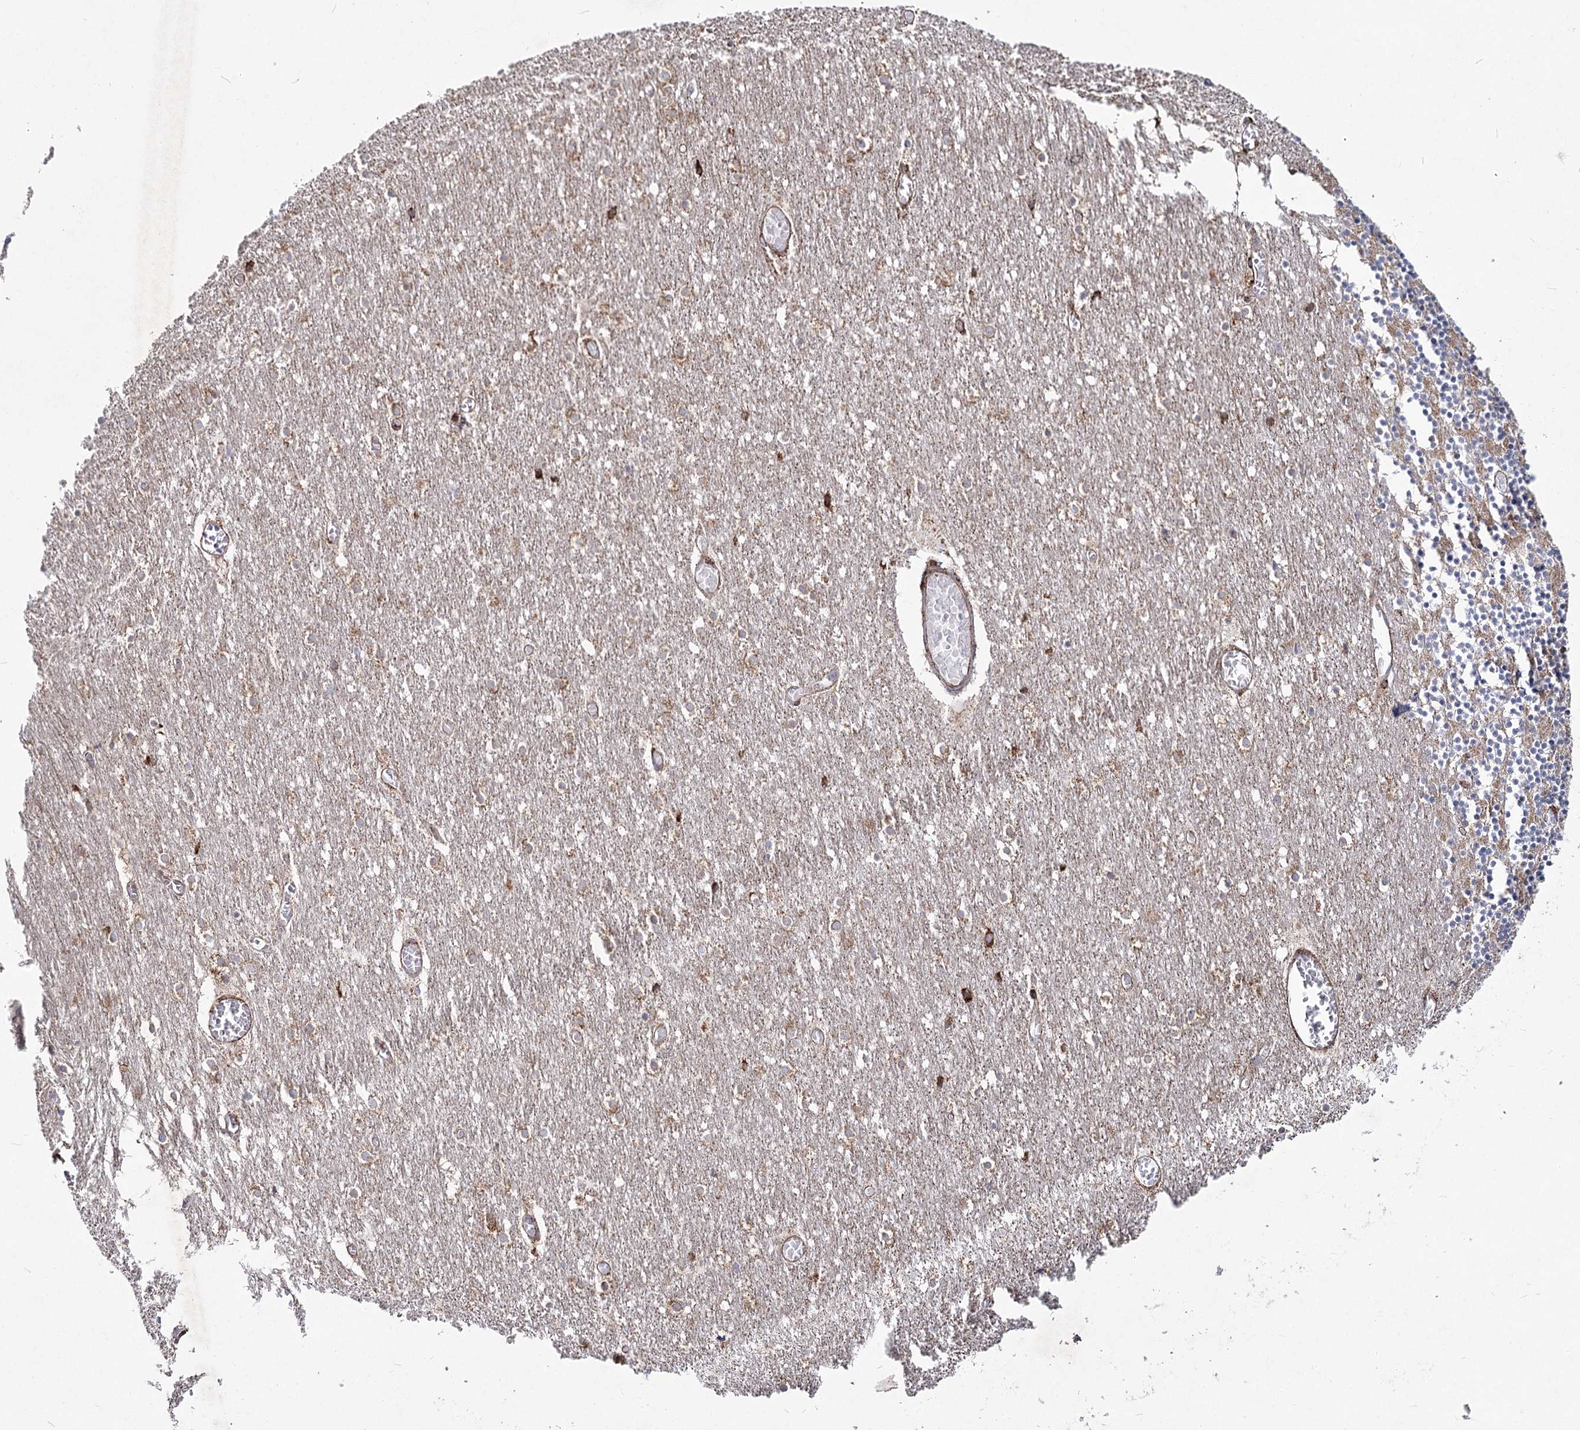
{"staining": {"intensity": "weak", "quantity": "25%-75%", "location": "cytoplasmic/membranous"}, "tissue": "cerebellum", "cell_type": "Cells in granular layer", "image_type": "normal", "snomed": [{"axis": "morphology", "description": "Normal tissue, NOS"}, {"axis": "topography", "description": "Cerebellum"}], "caption": "Brown immunohistochemical staining in unremarkable human cerebellum displays weak cytoplasmic/membranous staining in about 25%-75% of cells in granular layer.", "gene": "NHLRC2", "patient": {"sex": "female", "age": 28}}